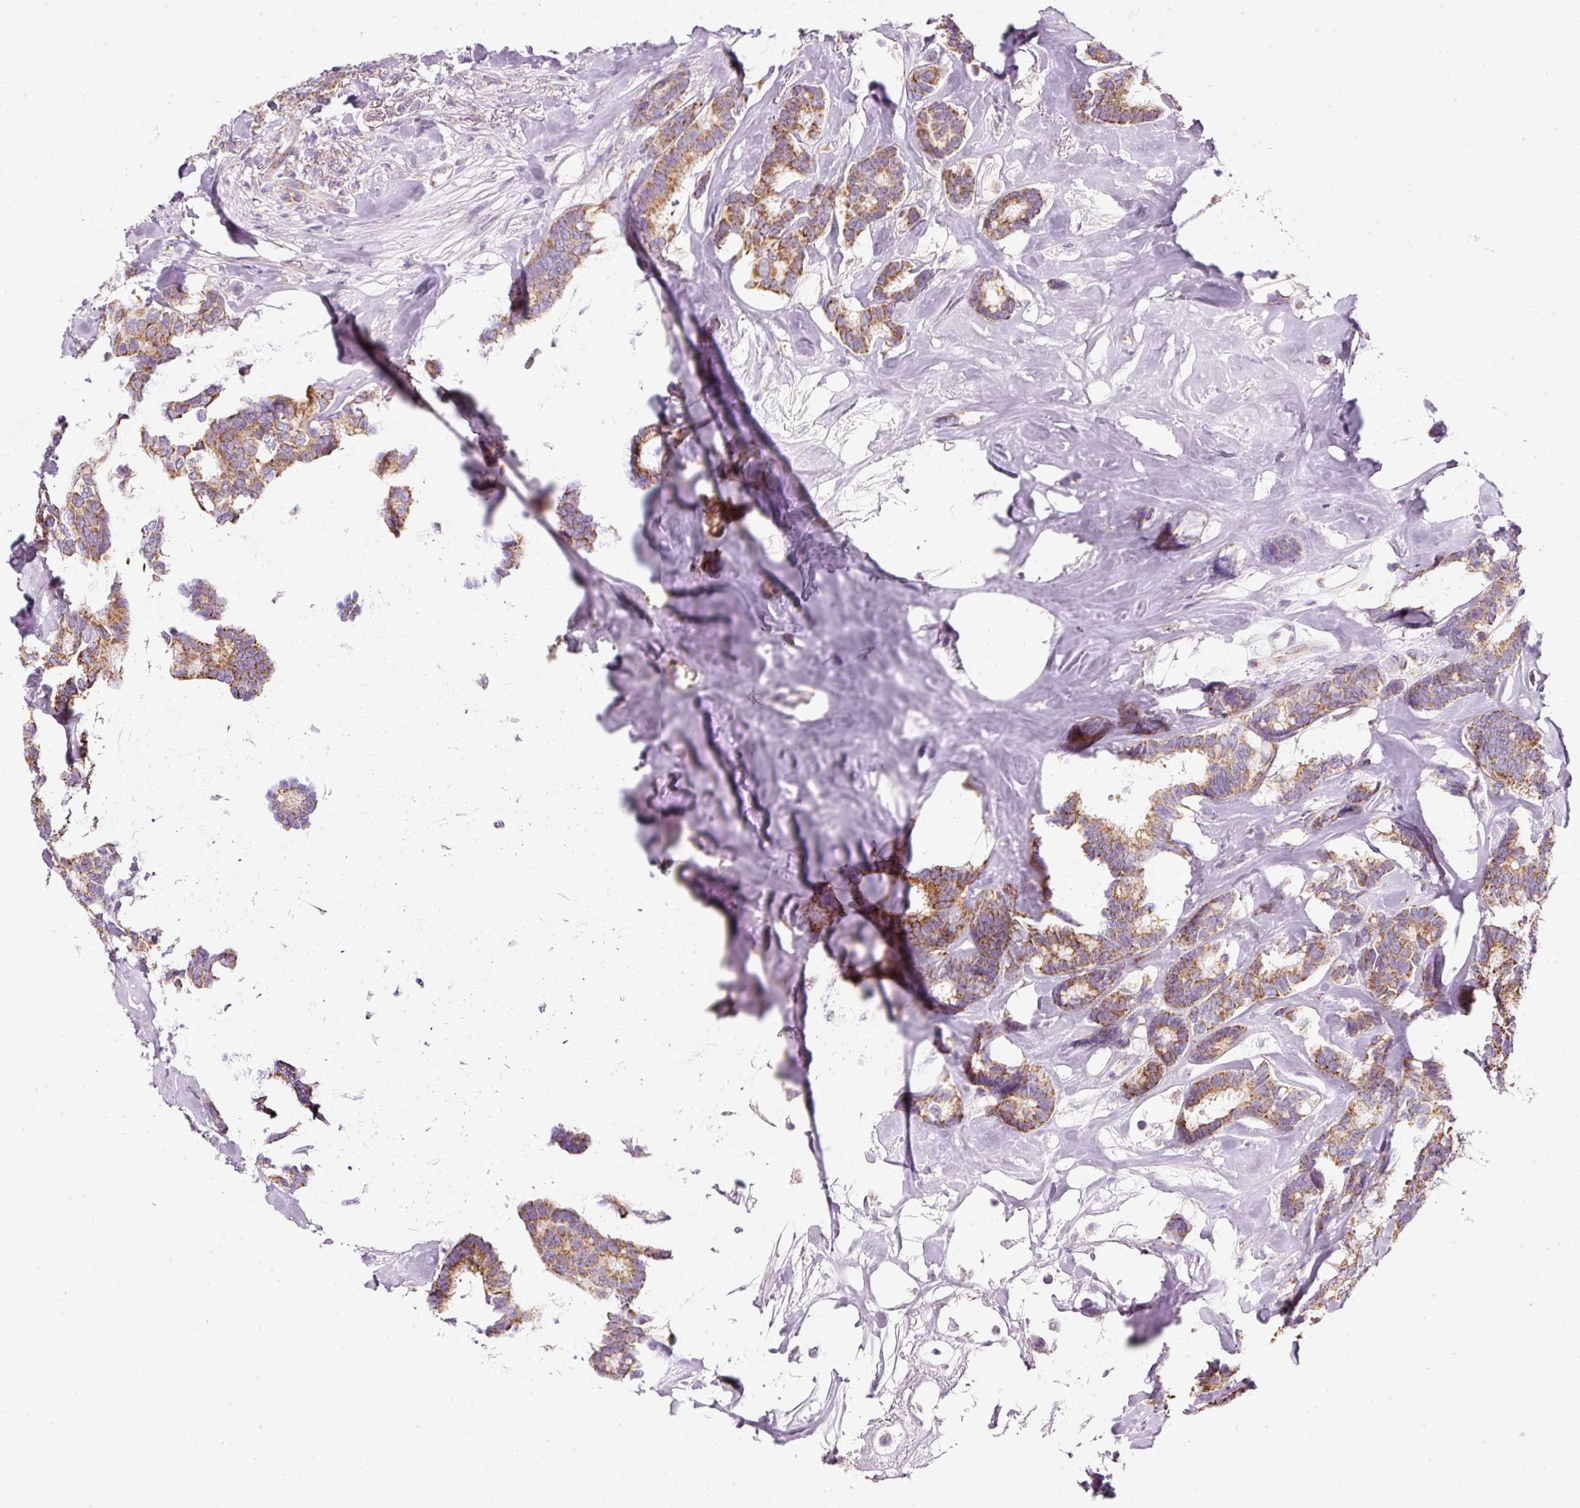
{"staining": {"intensity": "moderate", "quantity": ">75%", "location": "cytoplasmic/membranous"}, "tissue": "breast cancer", "cell_type": "Tumor cells", "image_type": "cancer", "snomed": [{"axis": "morphology", "description": "Duct carcinoma"}, {"axis": "topography", "description": "Breast"}], "caption": "Breast intraductal carcinoma stained for a protein (brown) reveals moderate cytoplasmic/membranous positive positivity in about >75% of tumor cells.", "gene": "NDUFA1", "patient": {"sex": "female", "age": 87}}